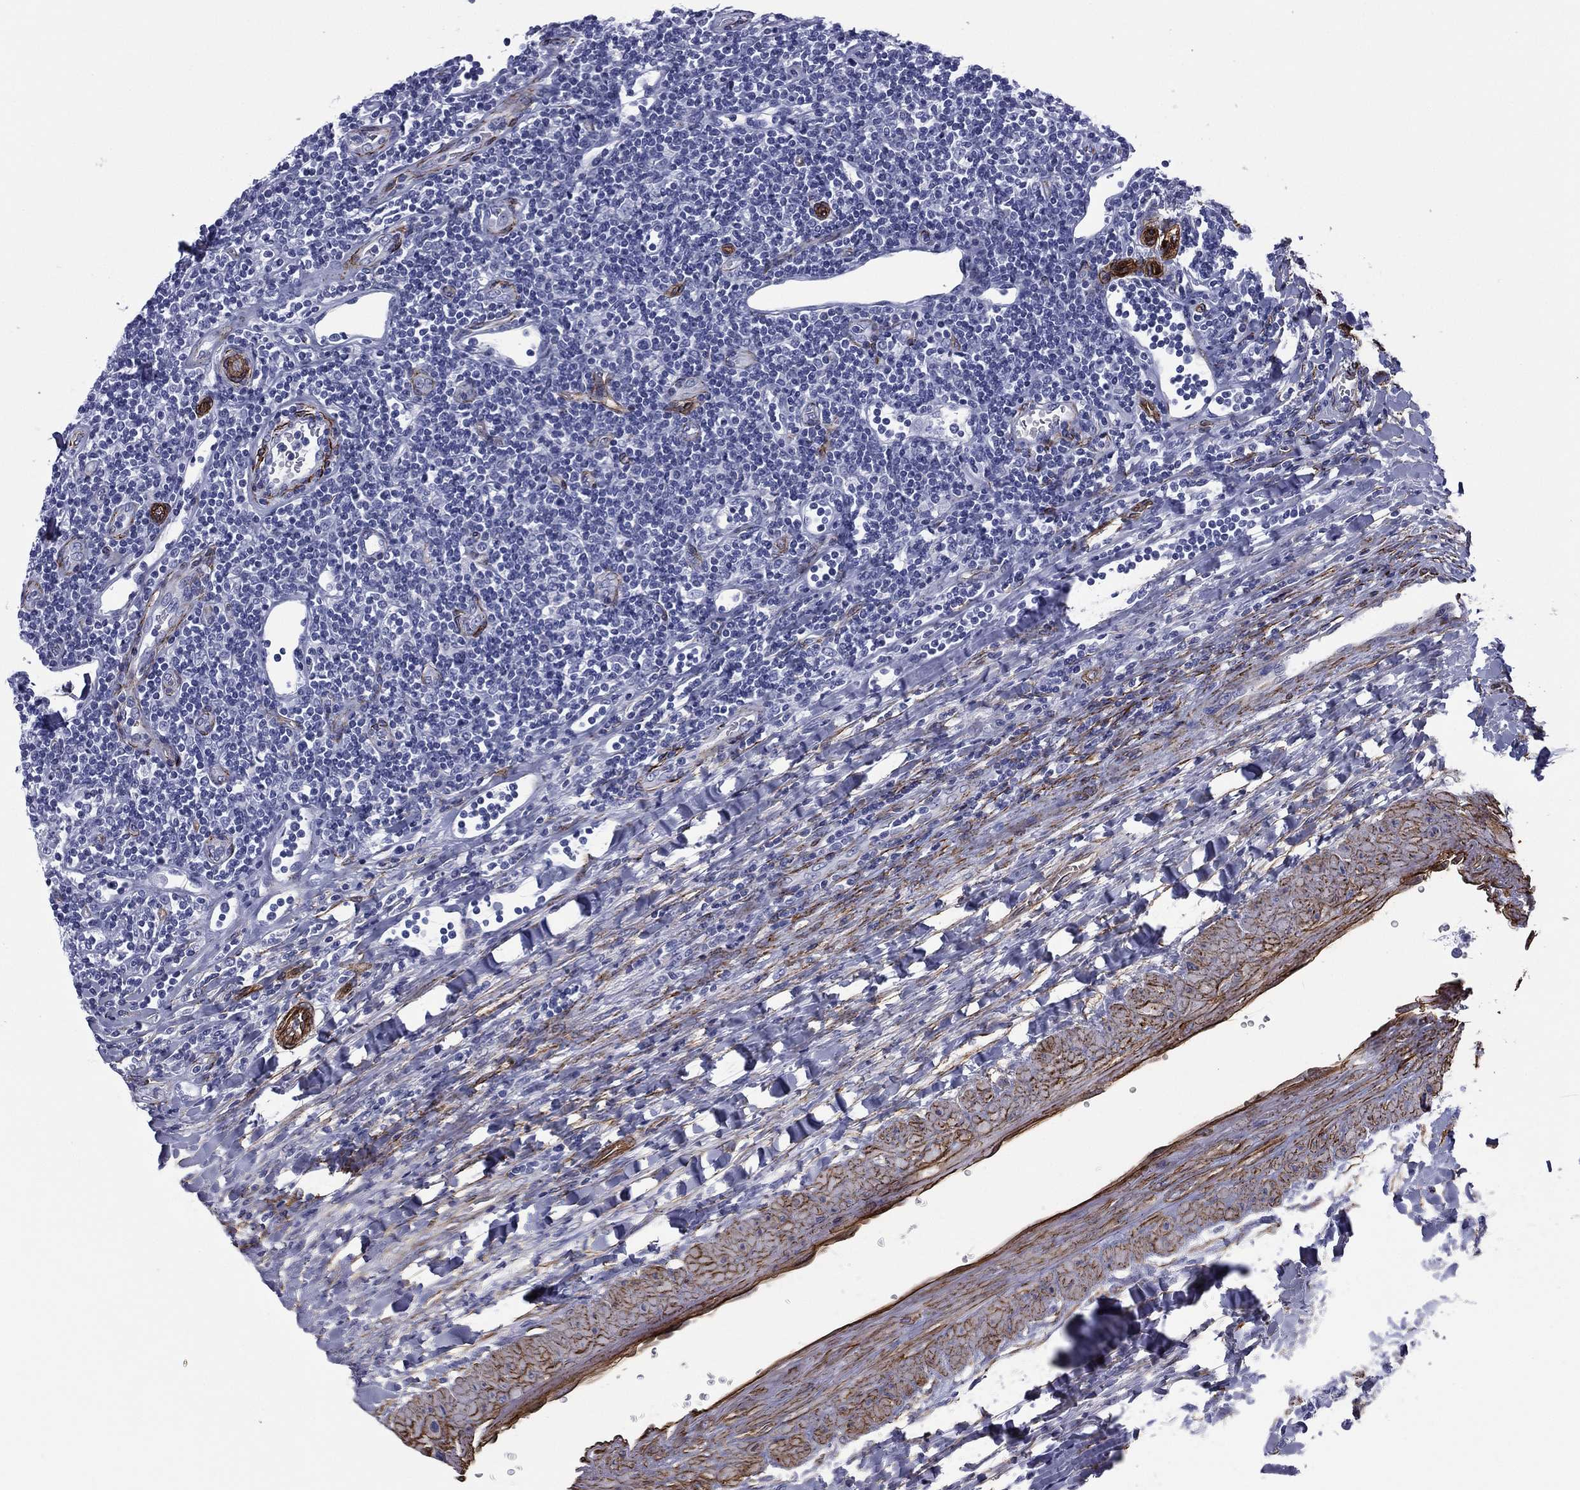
{"staining": {"intensity": "negative", "quantity": "none", "location": "none"}, "tissue": "lymphoma", "cell_type": "Tumor cells", "image_type": "cancer", "snomed": [{"axis": "morphology", "description": "Hodgkin's disease, NOS"}, {"axis": "topography", "description": "Lymph node"}], "caption": "The immunohistochemistry (IHC) image has no significant positivity in tumor cells of lymphoma tissue.", "gene": "CAVIN3", "patient": {"sex": "male", "age": 40}}